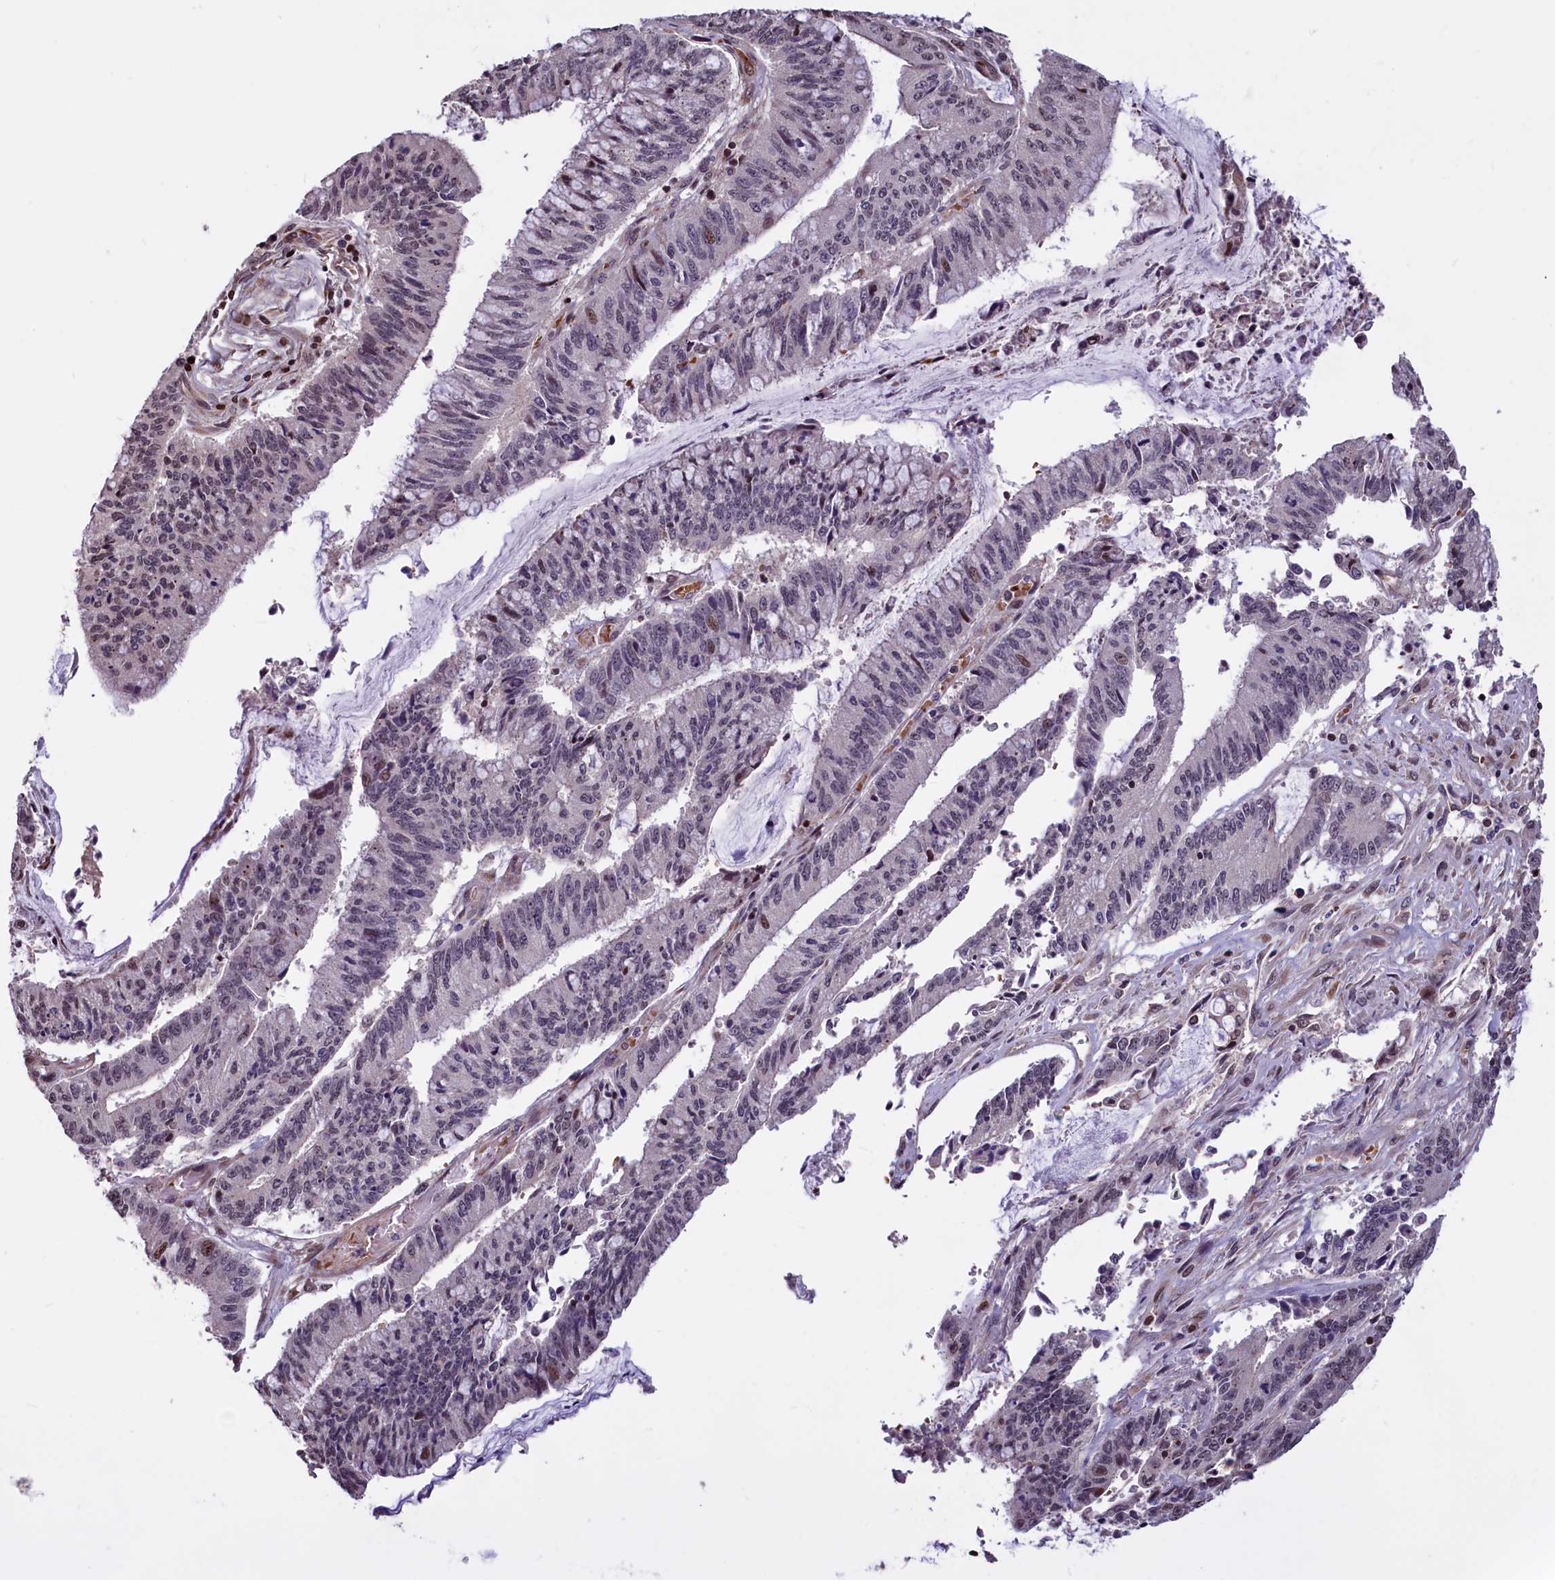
{"staining": {"intensity": "weak", "quantity": "<25%", "location": "nuclear"}, "tissue": "pancreatic cancer", "cell_type": "Tumor cells", "image_type": "cancer", "snomed": [{"axis": "morphology", "description": "Adenocarcinoma, NOS"}, {"axis": "topography", "description": "Pancreas"}], "caption": "The photomicrograph displays no staining of tumor cells in pancreatic adenocarcinoma.", "gene": "SHFL", "patient": {"sex": "female", "age": 50}}